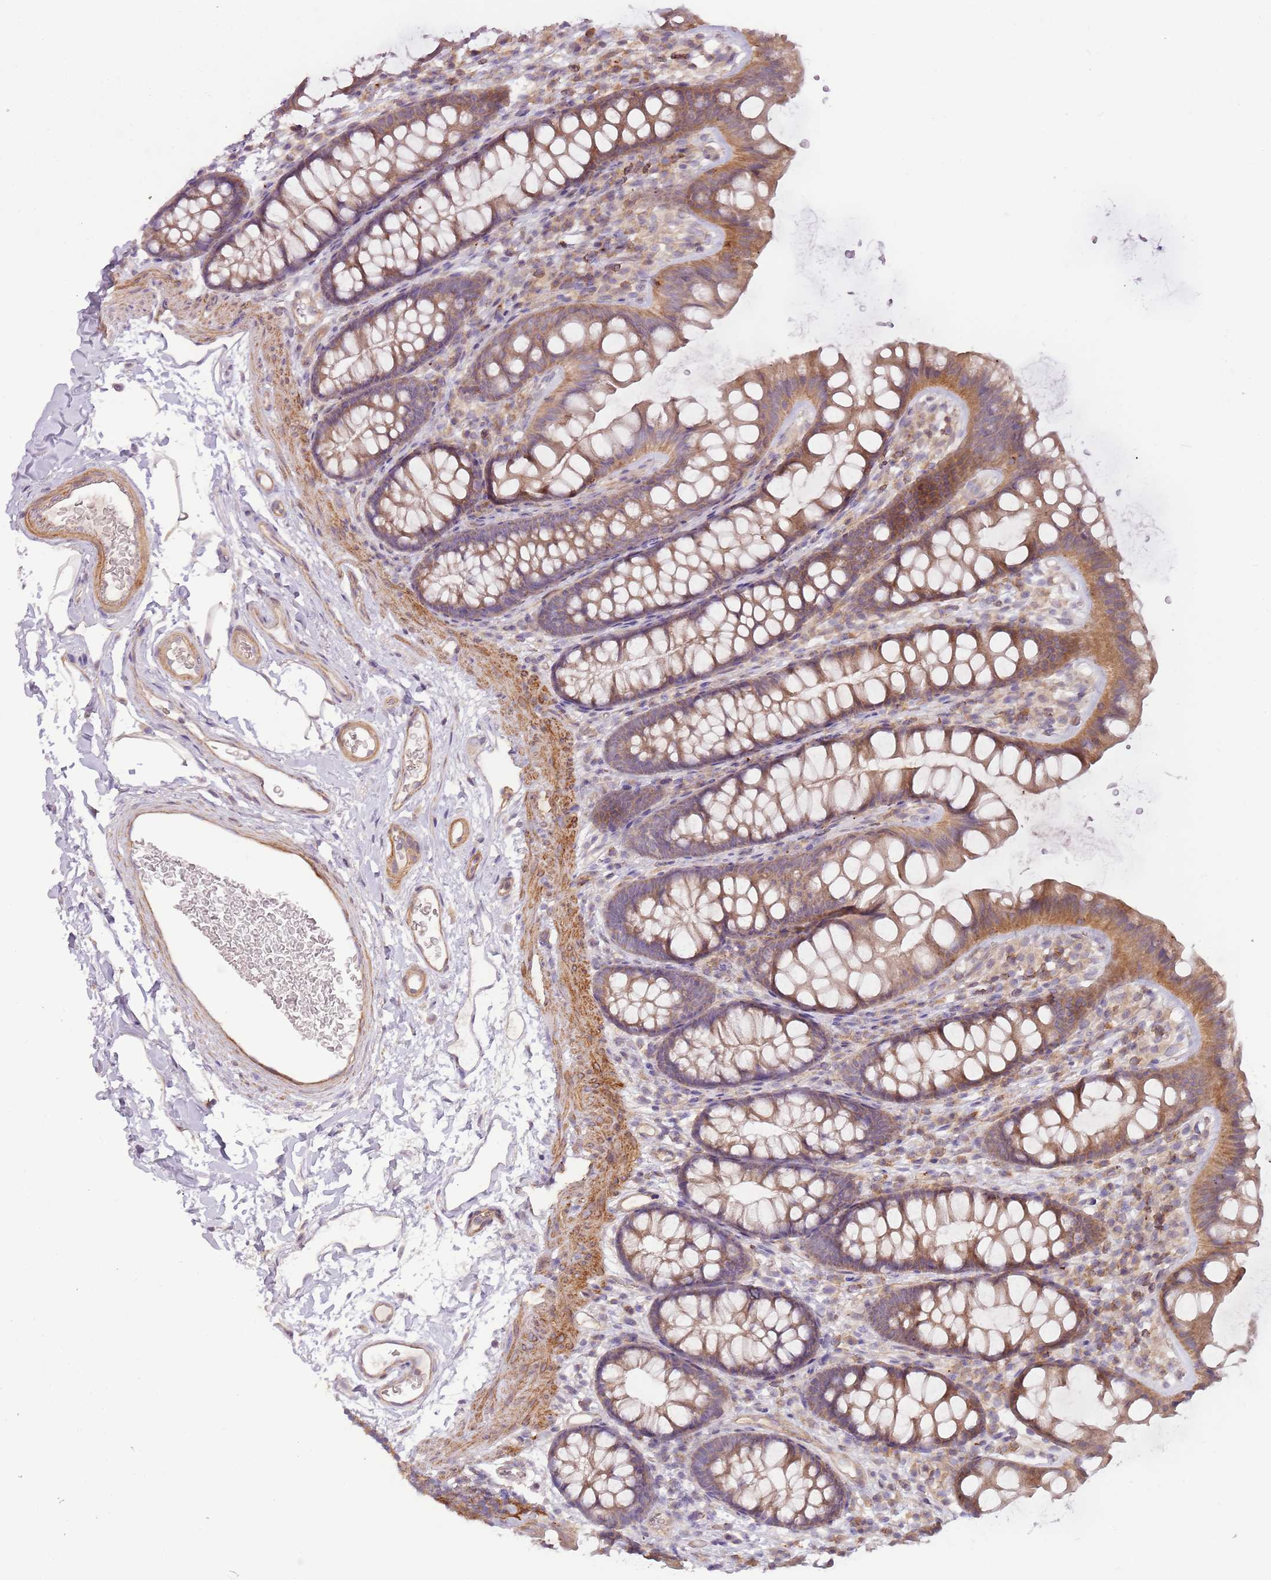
{"staining": {"intensity": "moderate", "quantity": ">75%", "location": "cytoplasmic/membranous"}, "tissue": "colon", "cell_type": "Endothelial cells", "image_type": "normal", "snomed": [{"axis": "morphology", "description": "Normal tissue, NOS"}, {"axis": "topography", "description": "Colon"}], "caption": "Immunohistochemistry (DAB) staining of unremarkable human colon shows moderate cytoplasmic/membranous protein expression in approximately >75% of endothelial cells. (Stains: DAB in brown, nuclei in blue, Microscopy: brightfield microscopy at high magnification).", "gene": "DTD2", "patient": {"sex": "female", "age": 62}}